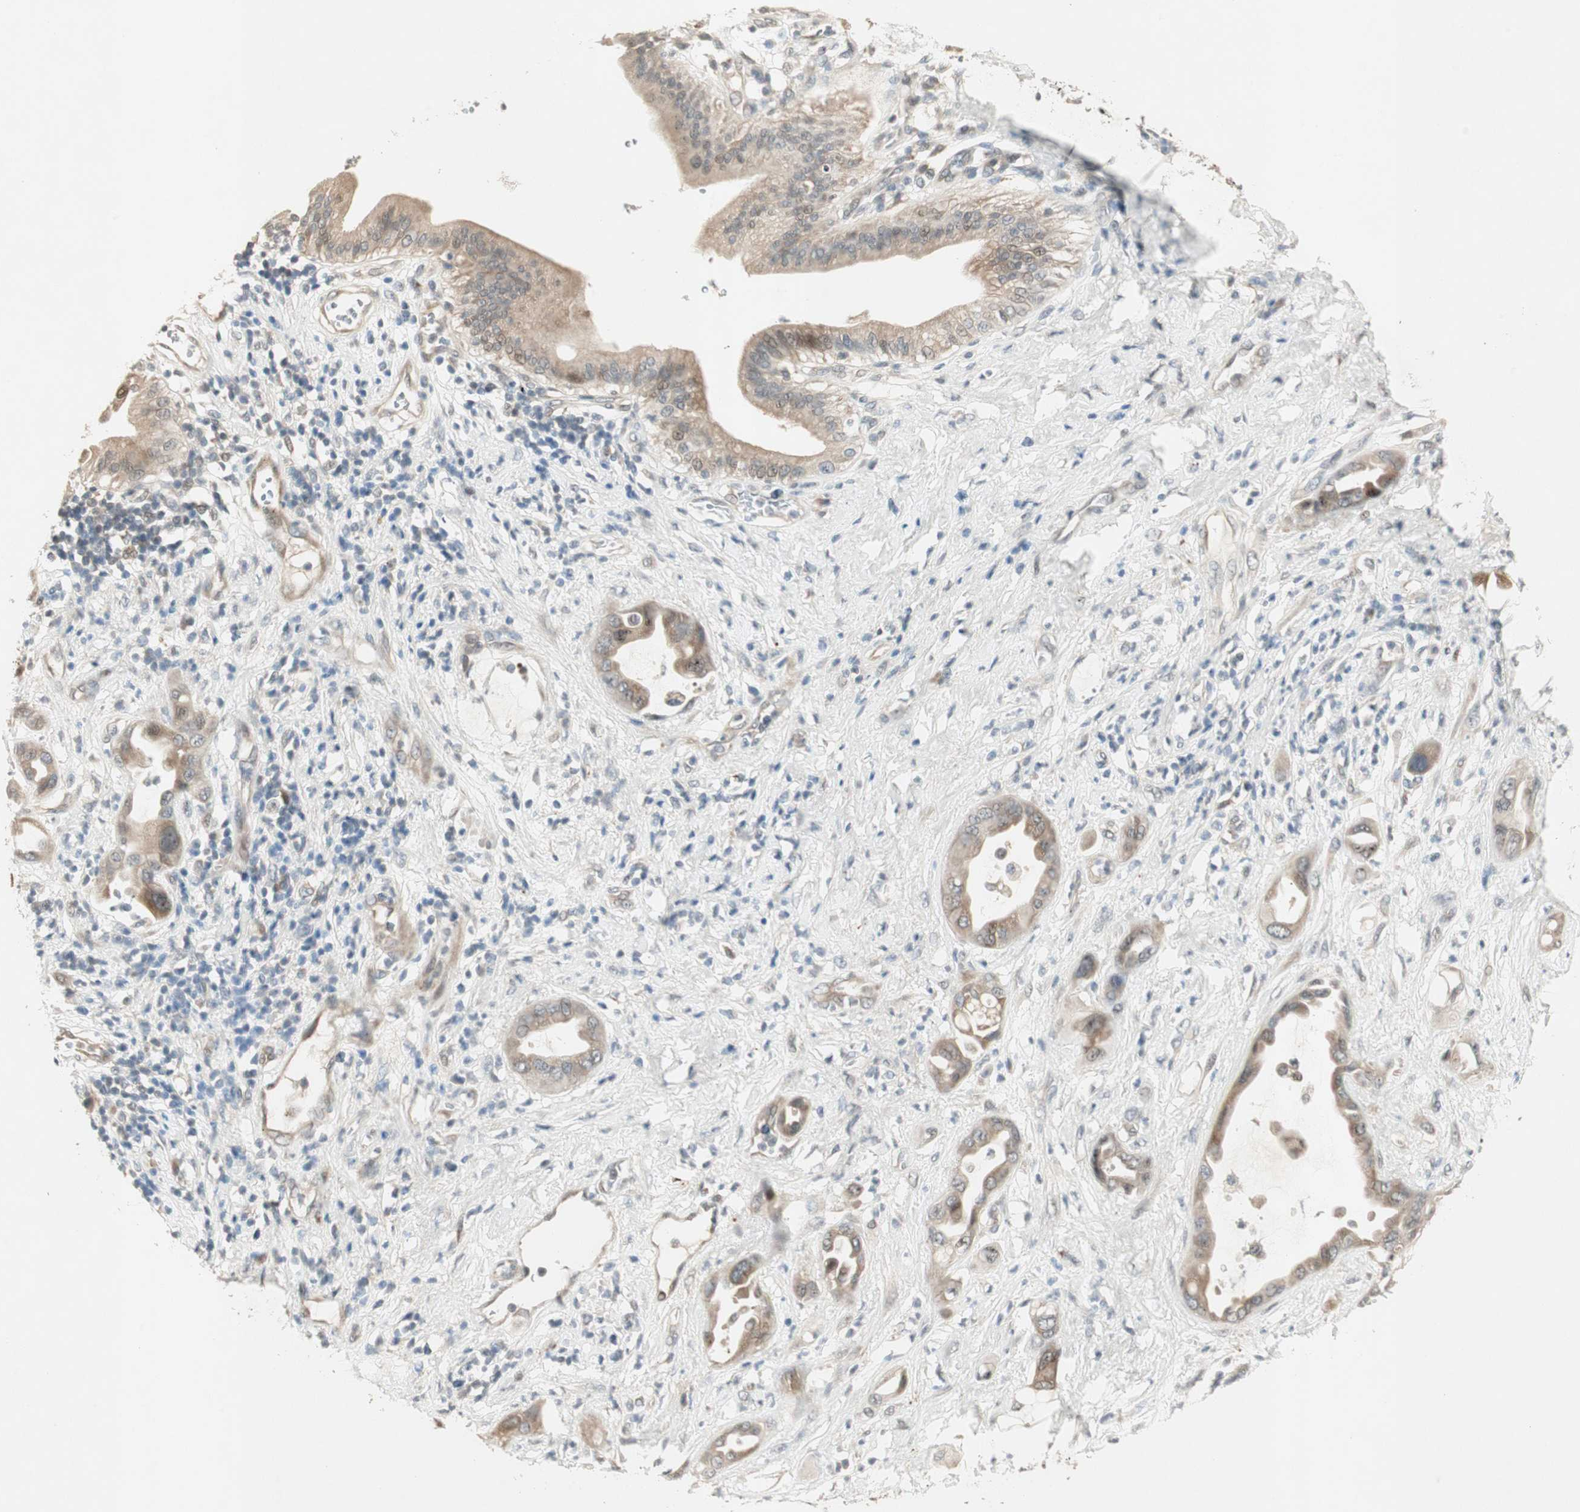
{"staining": {"intensity": "moderate", "quantity": ">75%", "location": "cytoplasmic/membranous"}, "tissue": "pancreatic cancer", "cell_type": "Tumor cells", "image_type": "cancer", "snomed": [{"axis": "morphology", "description": "Adenocarcinoma, NOS"}, {"axis": "morphology", "description": "Adenocarcinoma, metastatic, NOS"}, {"axis": "topography", "description": "Lymph node"}, {"axis": "topography", "description": "Pancreas"}, {"axis": "topography", "description": "Duodenum"}], "caption": "DAB (3,3'-diaminobenzidine) immunohistochemical staining of human pancreatic cancer (adenocarcinoma) shows moderate cytoplasmic/membranous protein expression in about >75% of tumor cells.", "gene": "ACSL5", "patient": {"sex": "female", "age": 64}}